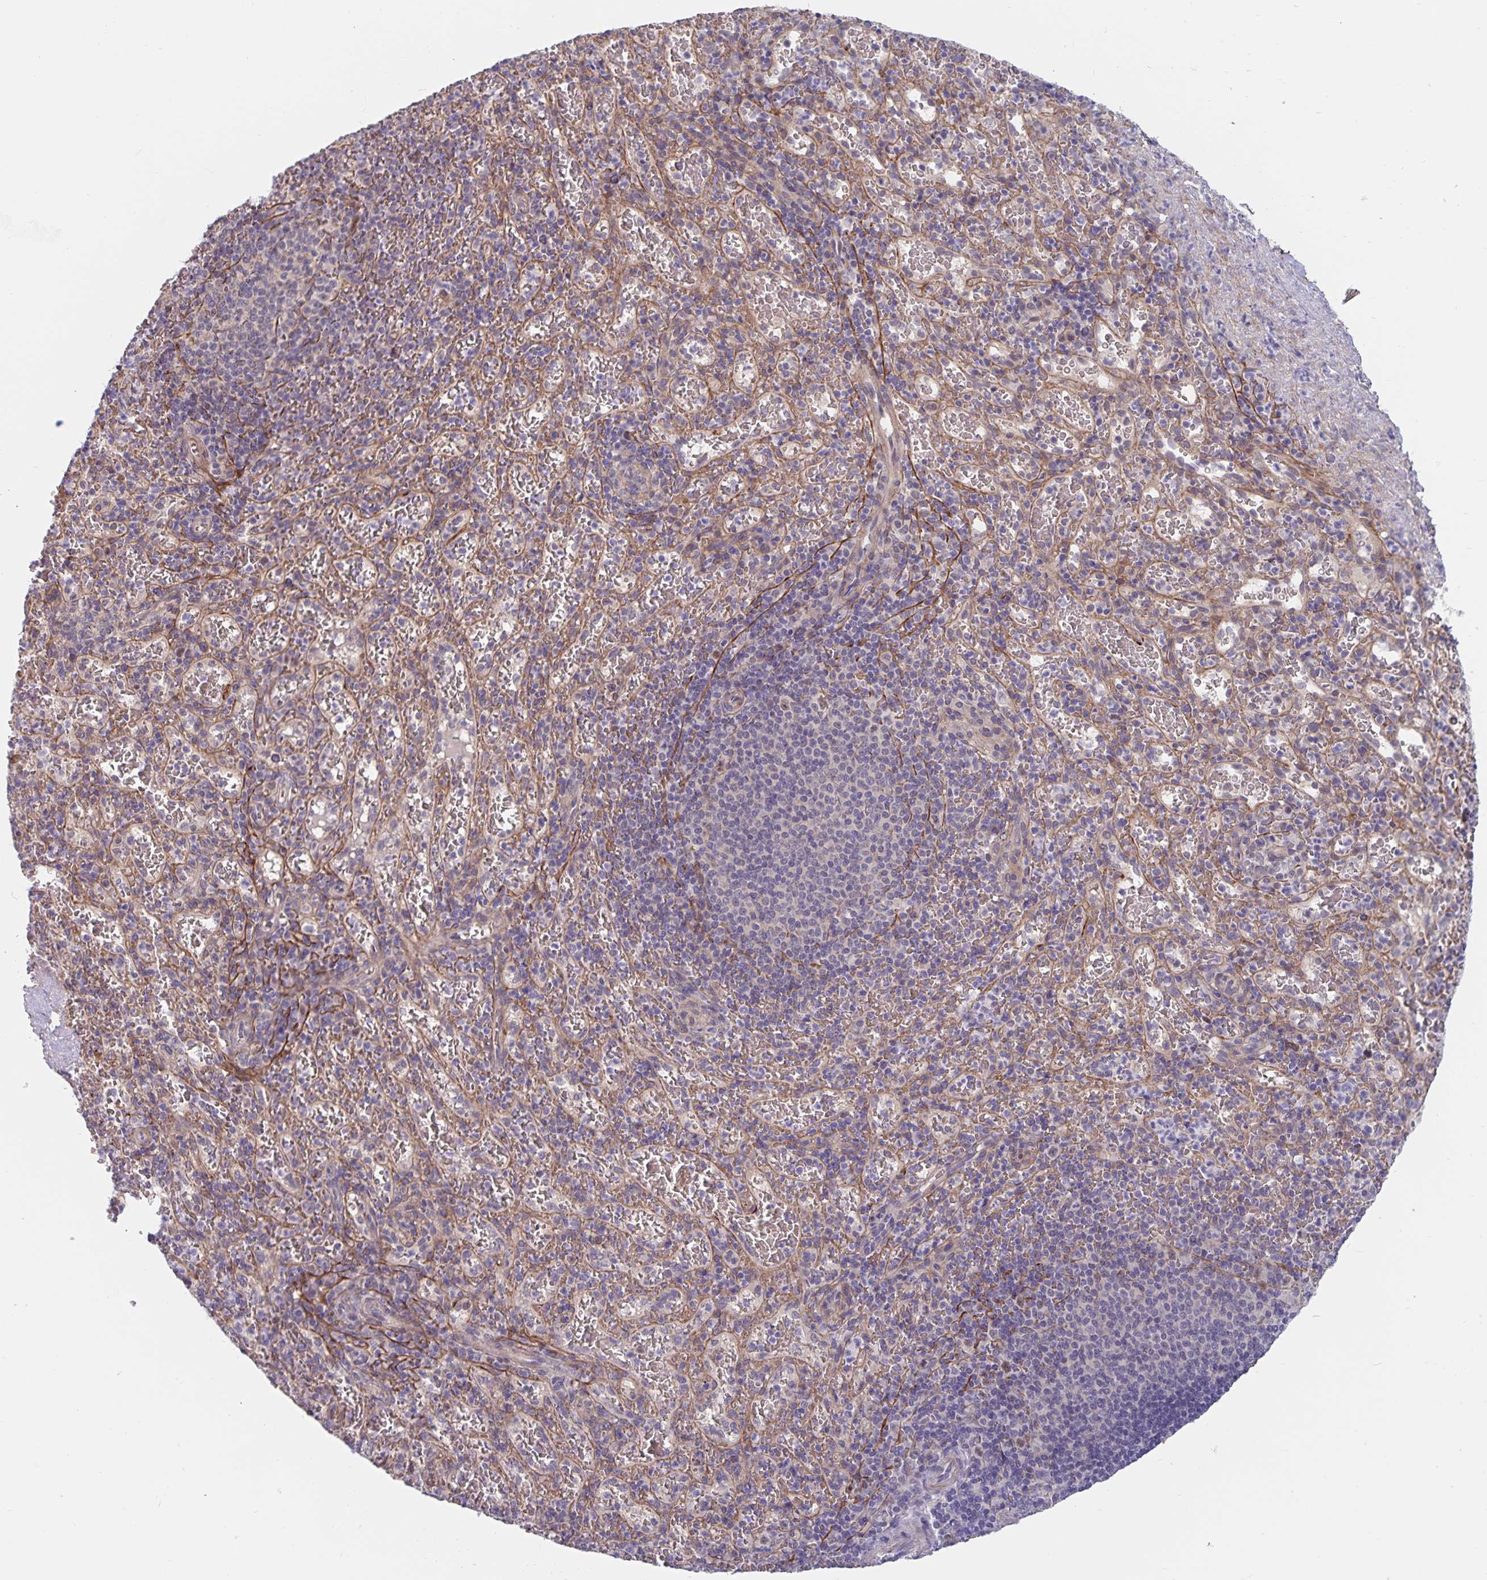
{"staining": {"intensity": "negative", "quantity": "none", "location": "none"}, "tissue": "spleen", "cell_type": "Cells in red pulp", "image_type": "normal", "snomed": [{"axis": "morphology", "description": "Normal tissue, NOS"}, {"axis": "topography", "description": "Spleen"}], "caption": "An image of spleen stained for a protein demonstrates no brown staining in cells in red pulp. (Brightfield microscopy of DAB (3,3'-diaminobenzidine) IHC at high magnification).", "gene": "BAG6", "patient": {"sex": "male", "age": 57}}